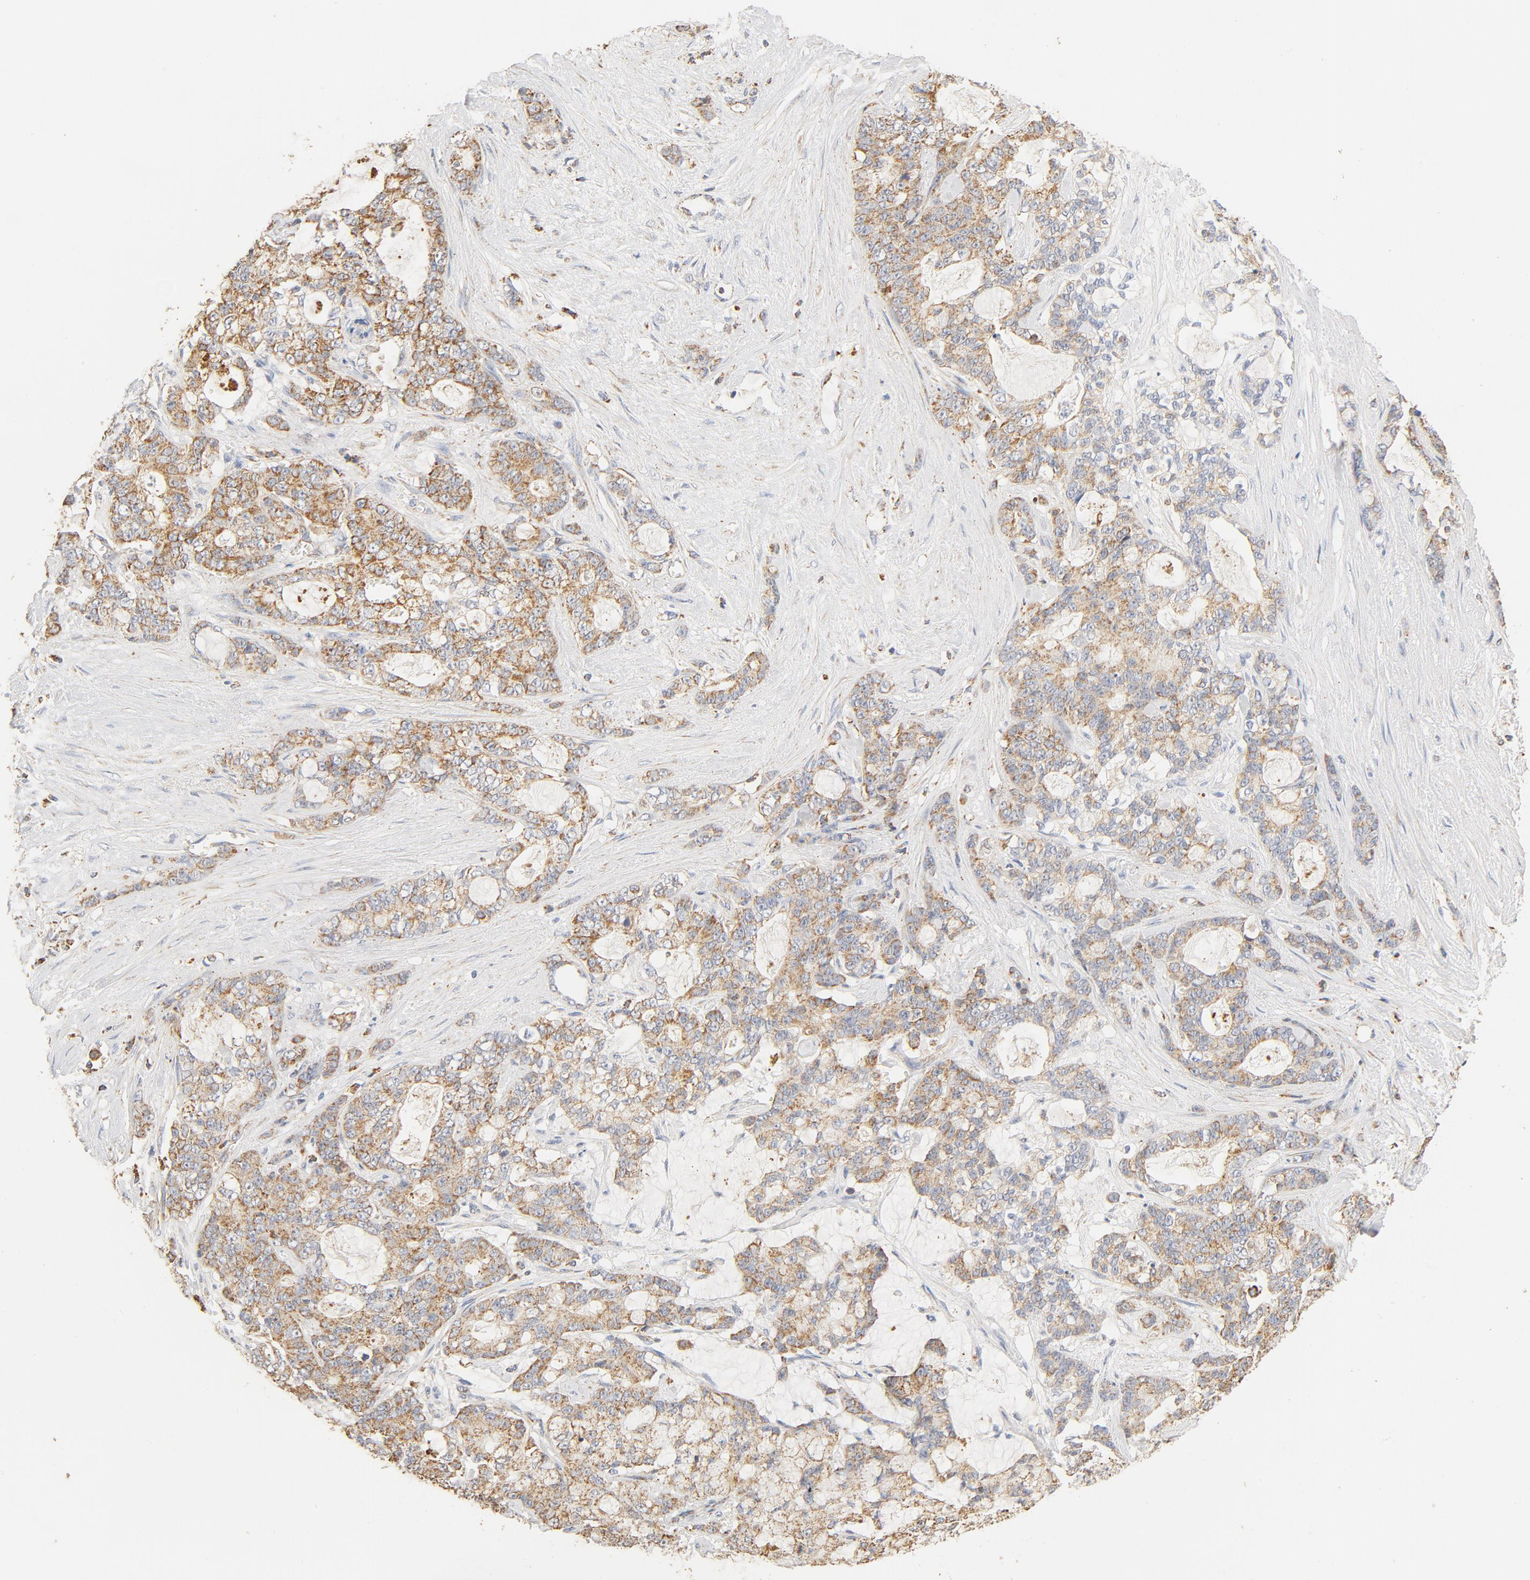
{"staining": {"intensity": "moderate", "quantity": ">75%", "location": "nuclear"}, "tissue": "pancreatic cancer", "cell_type": "Tumor cells", "image_type": "cancer", "snomed": [{"axis": "morphology", "description": "Adenocarcinoma, NOS"}, {"axis": "topography", "description": "Pancreas"}], "caption": "Protein expression analysis of human pancreatic cancer (adenocarcinoma) reveals moderate nuclear staining in about >75% of tumor cells.", "gene": "COX4I1", "patient": {"sex": "female", "age": 73}}